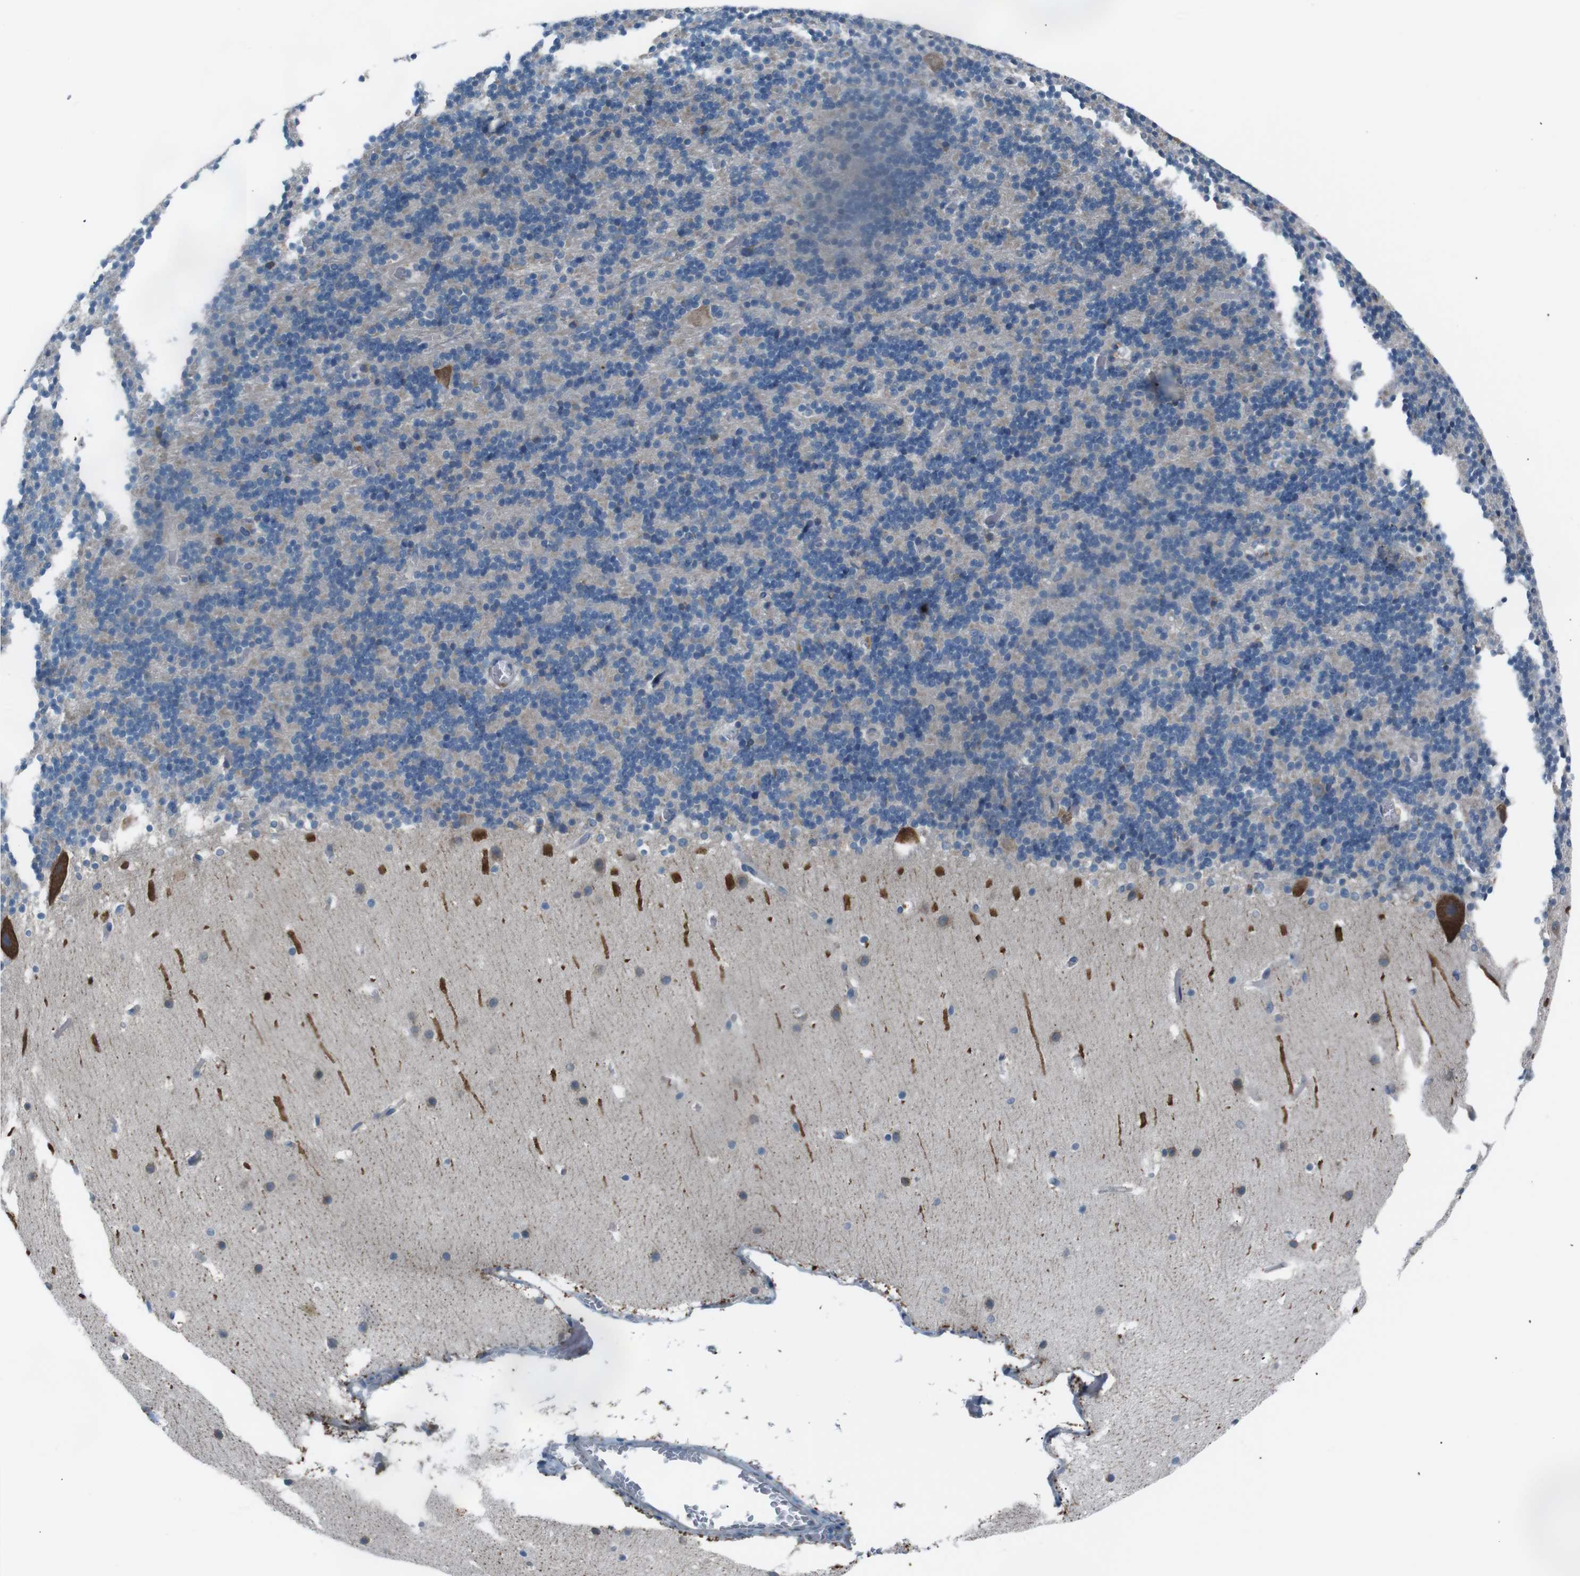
{"staining": {"intensity": "negative", "quantity": "none", "location": "none"}, "tissue": "cerebellum", "cell_type": "Cells in granular layer", "image_type": "normal", "snomed": [{"axis": "morphology", "description": "Normal tissue, NOS"}, {"axis": "topography", "description": "Cerebellum"}], "caption": "The photomicrograph exhibits no significant staining in cells in granular layer of cerebellum.", "gene": "SIGMAR1", "patient": {"sex": "male", "age": 45}}